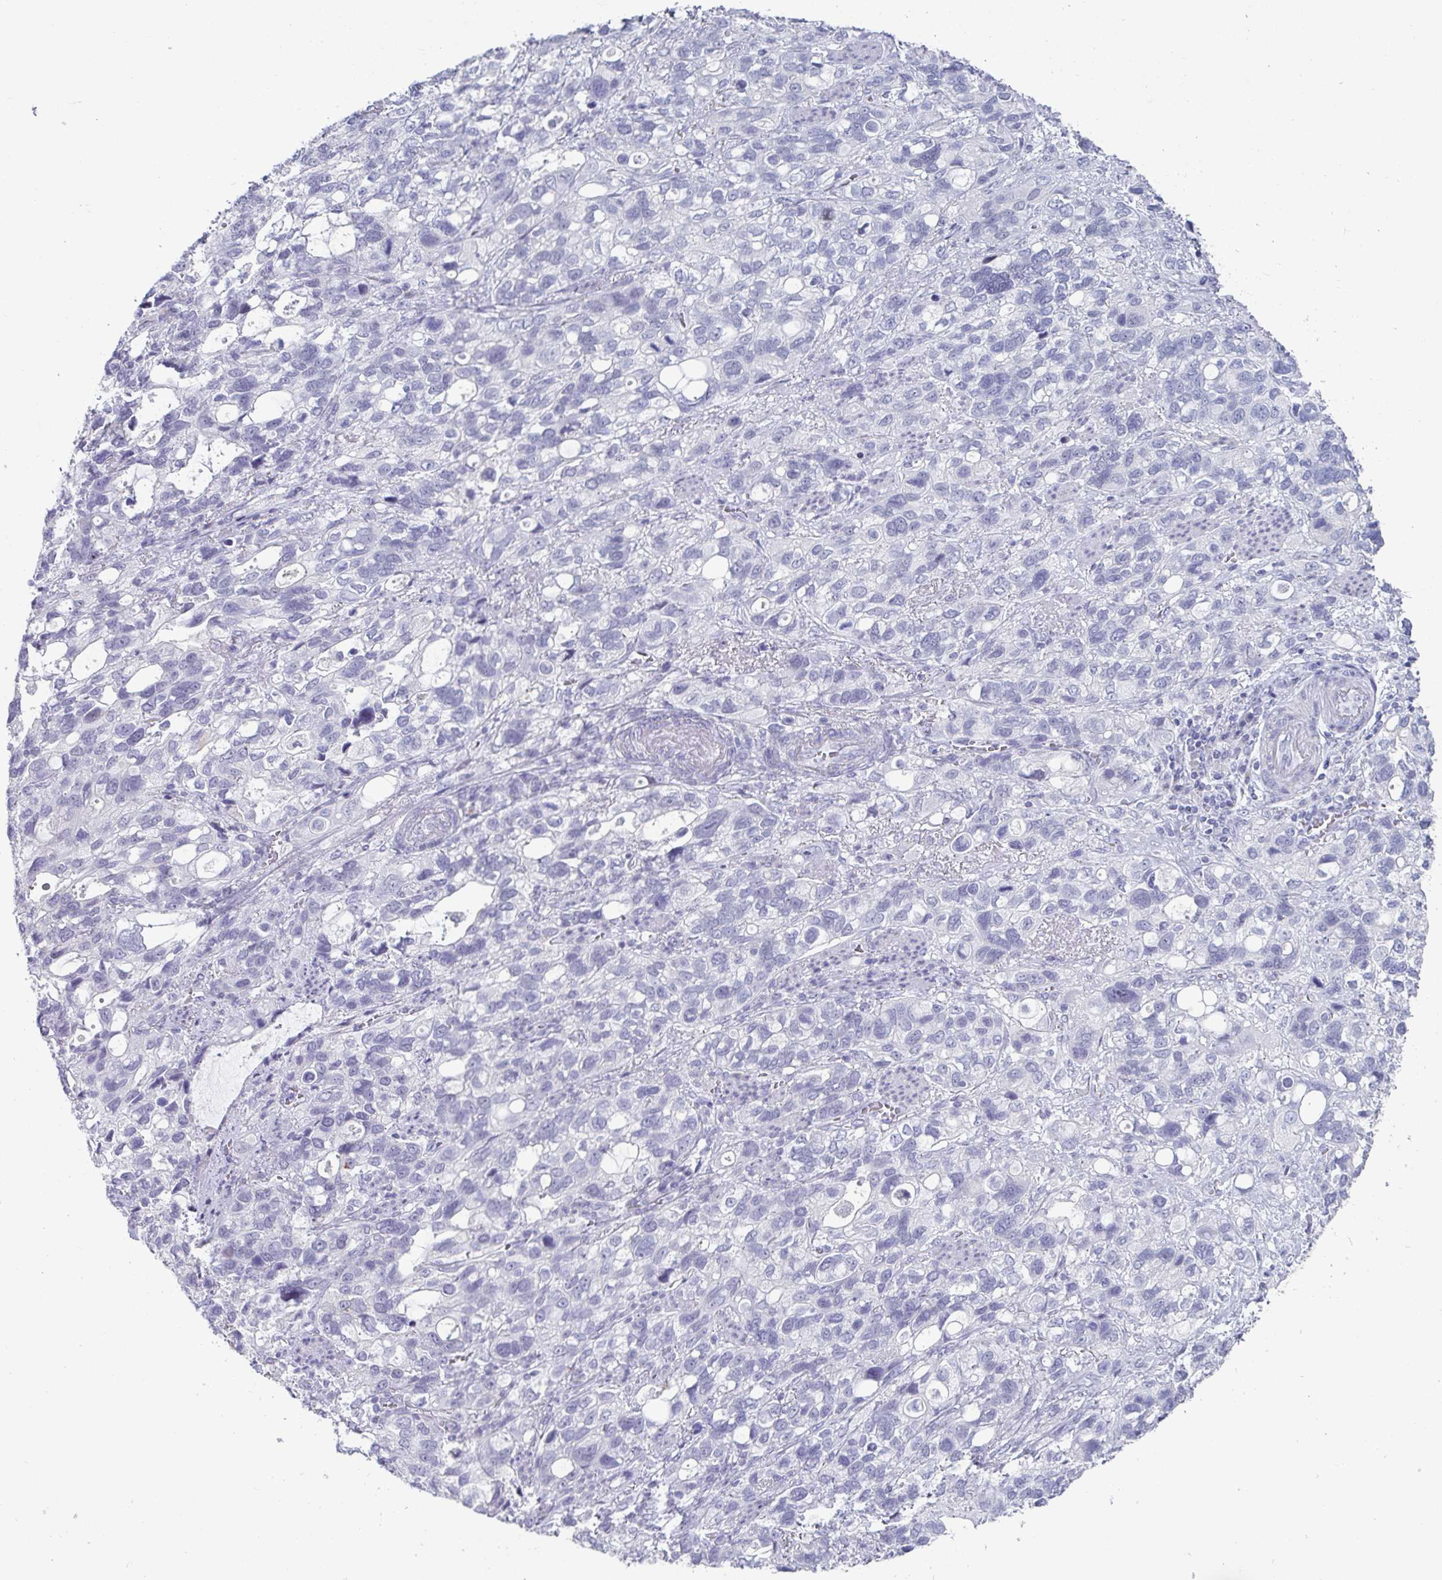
{"staining": {"intensity": "negative", "quantity": "none", "location": "none"}, "tissue": "stomach cancer", "cell_type": "Tumor cells", "image_type": "cancer", "snomed": [{"axis": "morphology", "description": "Adenocarcinoma, NOS"}, {"axis": "topography", "description": "Stomach, upper"}], "caption": "IHC photomicrograph of neoplastic tissue: stomach cancer stained with DAB (3,3'-diaminobenzidine) shows no significant protein positivity in tumor cells. The staining is performed using DAB (3,3'-diaminobenzidine) brown chromogen with nuclei counter-stained in using hematoxylin.", "gene": "VSIG10L", "patient": {"sex": "female", "age": 81}}